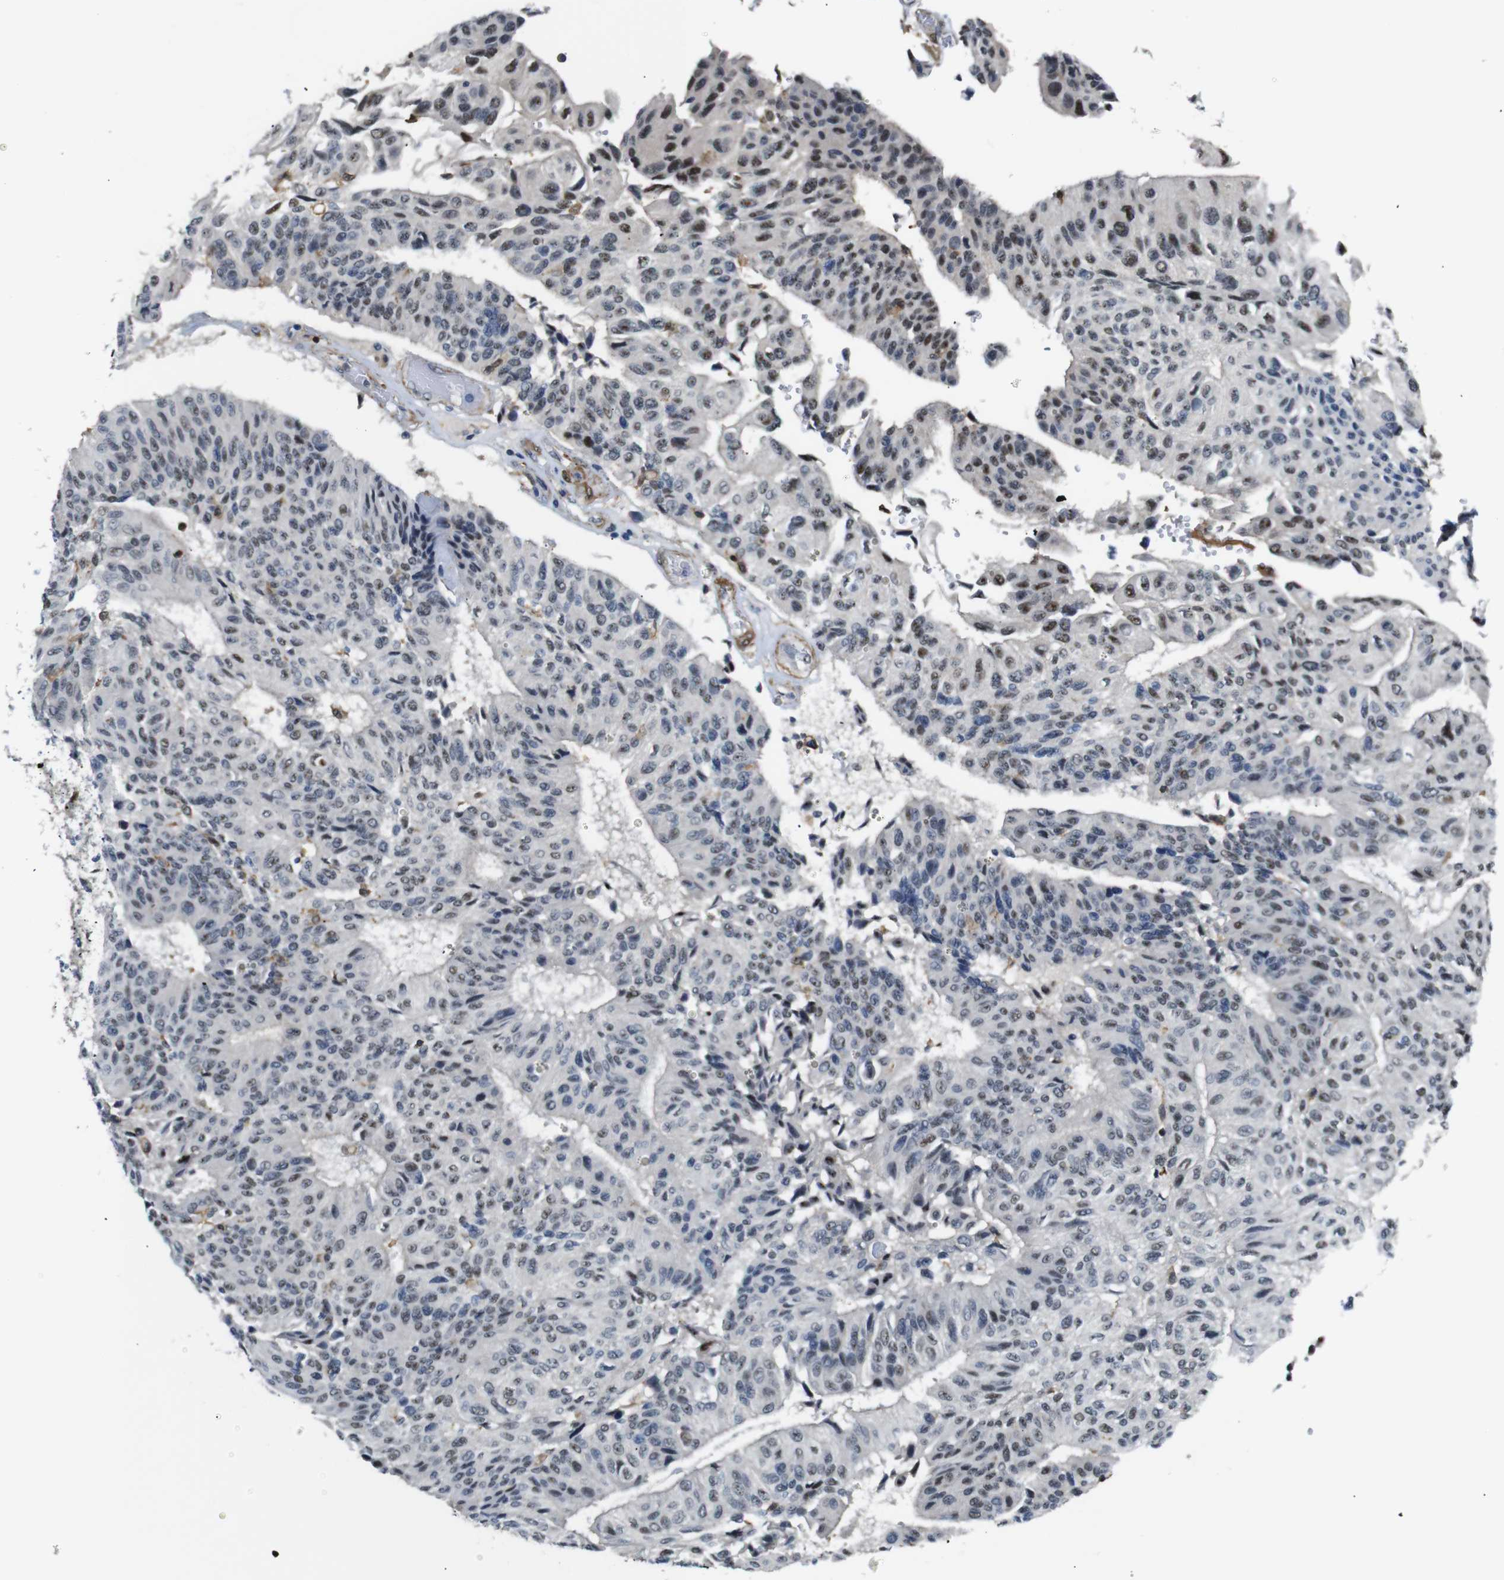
{"staining": {"intensity": "weak", "quantity": "25%-75%", "location": "nuclear"}, "tissue": "urothelial cancer", "cell_type": "Tumor cells", "image_type": "cancer", "snomed": [{"axis": "morphology", "description": "Urothelial carcinoma, High grade"}, {"axis": "topography", "description": "Urinary bladder"}], "caption": "Urothelial cancer stained with a protein marker displays weak staining in tumor cells.", "gene": "PARN", "patient": {"sex": "male", "age": 66}}